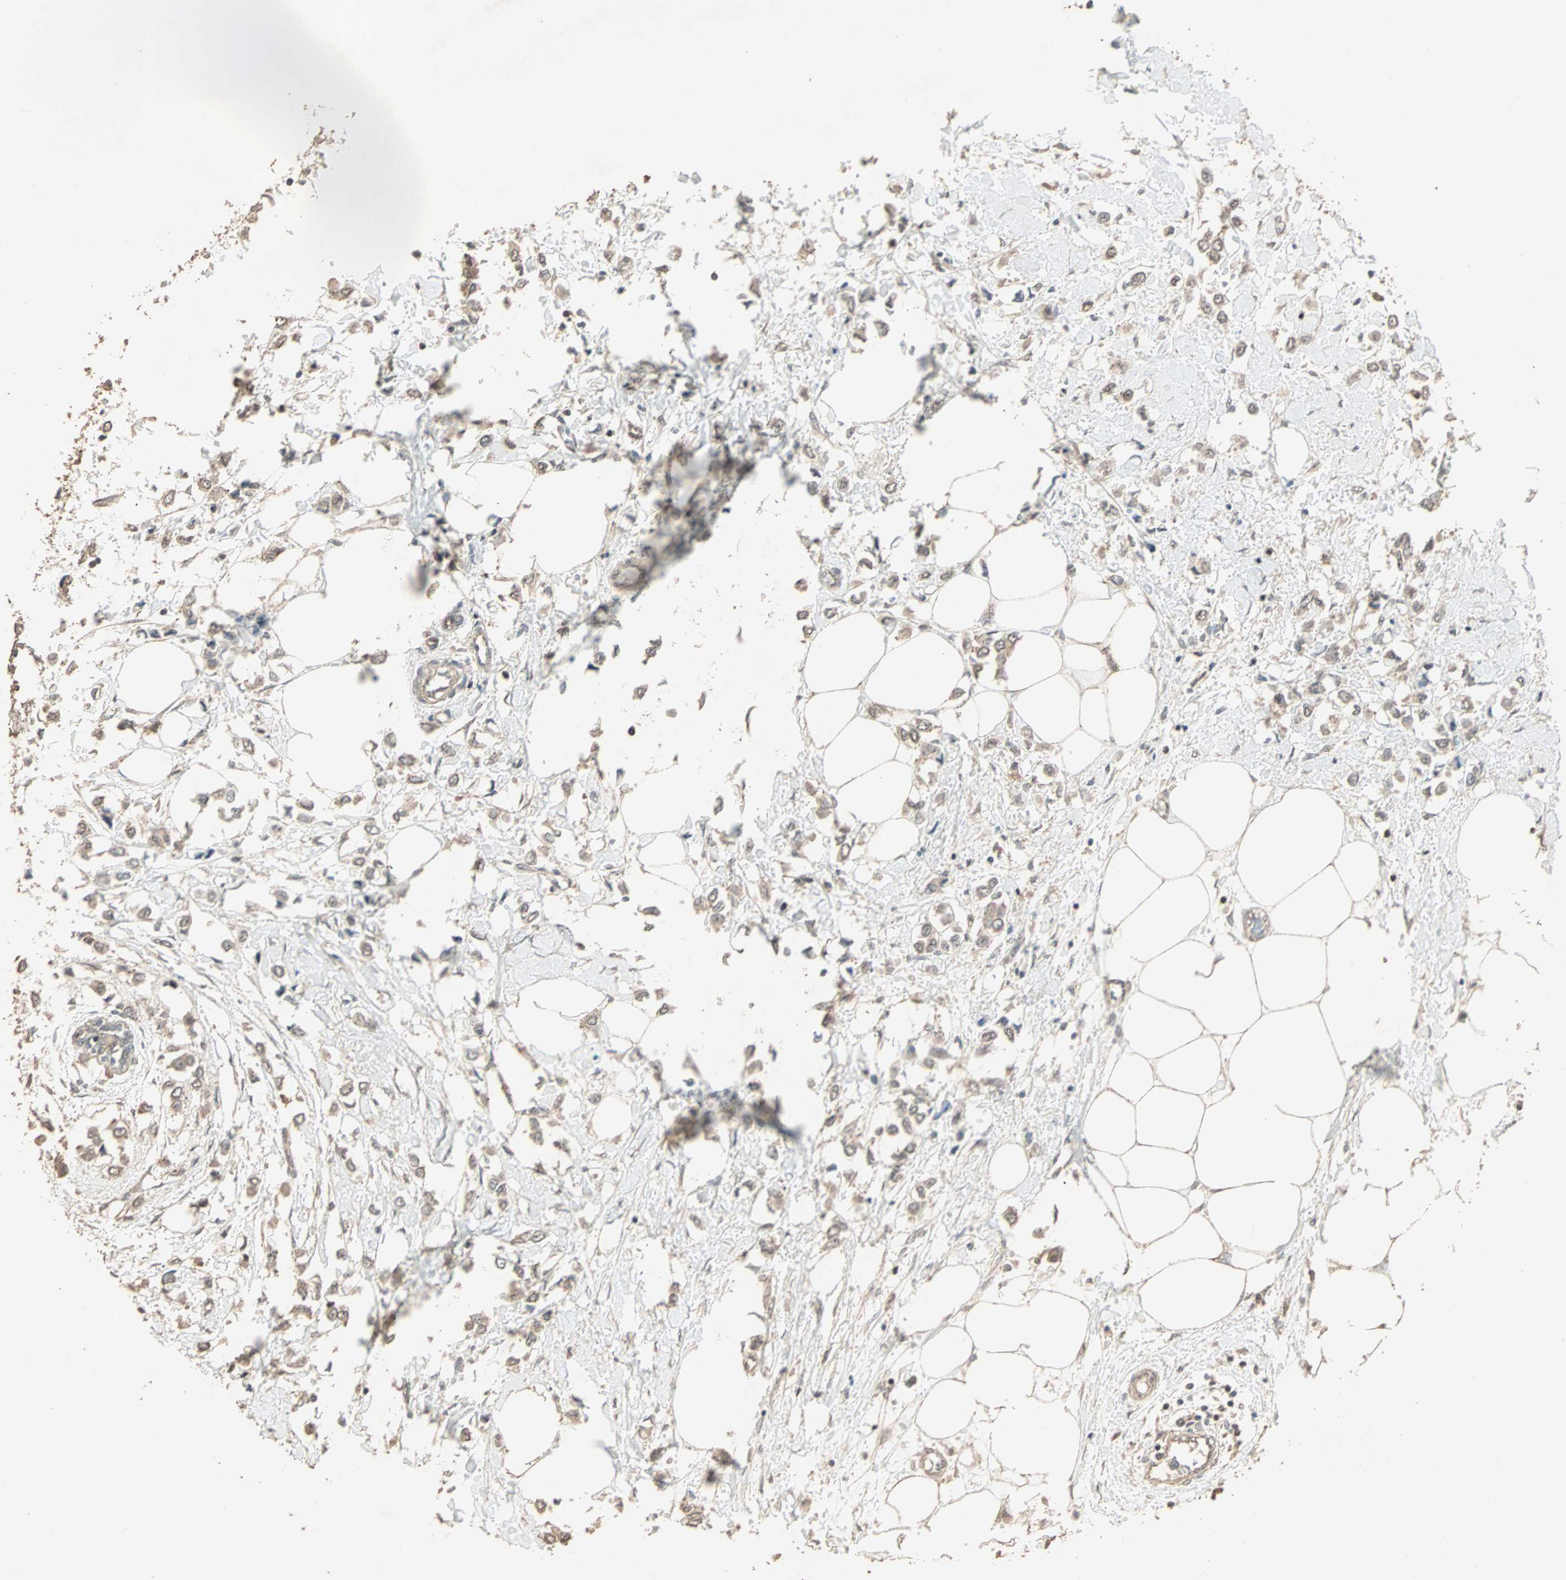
{"staining": {"intensity": "moderate", "quantity": ">75%", "location": "cytoplasmic/membranous,nuclear"}, "tissue": "breast cancer", "cell_type": "Tumor cells", "image_type": "cancer", "snomed": [{"axis": "morphology", "description": "Lobular carcinoma"}, {"axis": "topography", "description": "Breast"}], "caption": "Immunohistochemical staining of lobular carcinoma (breast) reveals medium levels of moderate cytoplasmic/membranous and nuclear positivity in about >75% of tumor cells. (Brightfield microscopy of DAB IHC at high magnification).", "gene": "ZBTB33", "patient": {"sex": "female", "age": 51}}